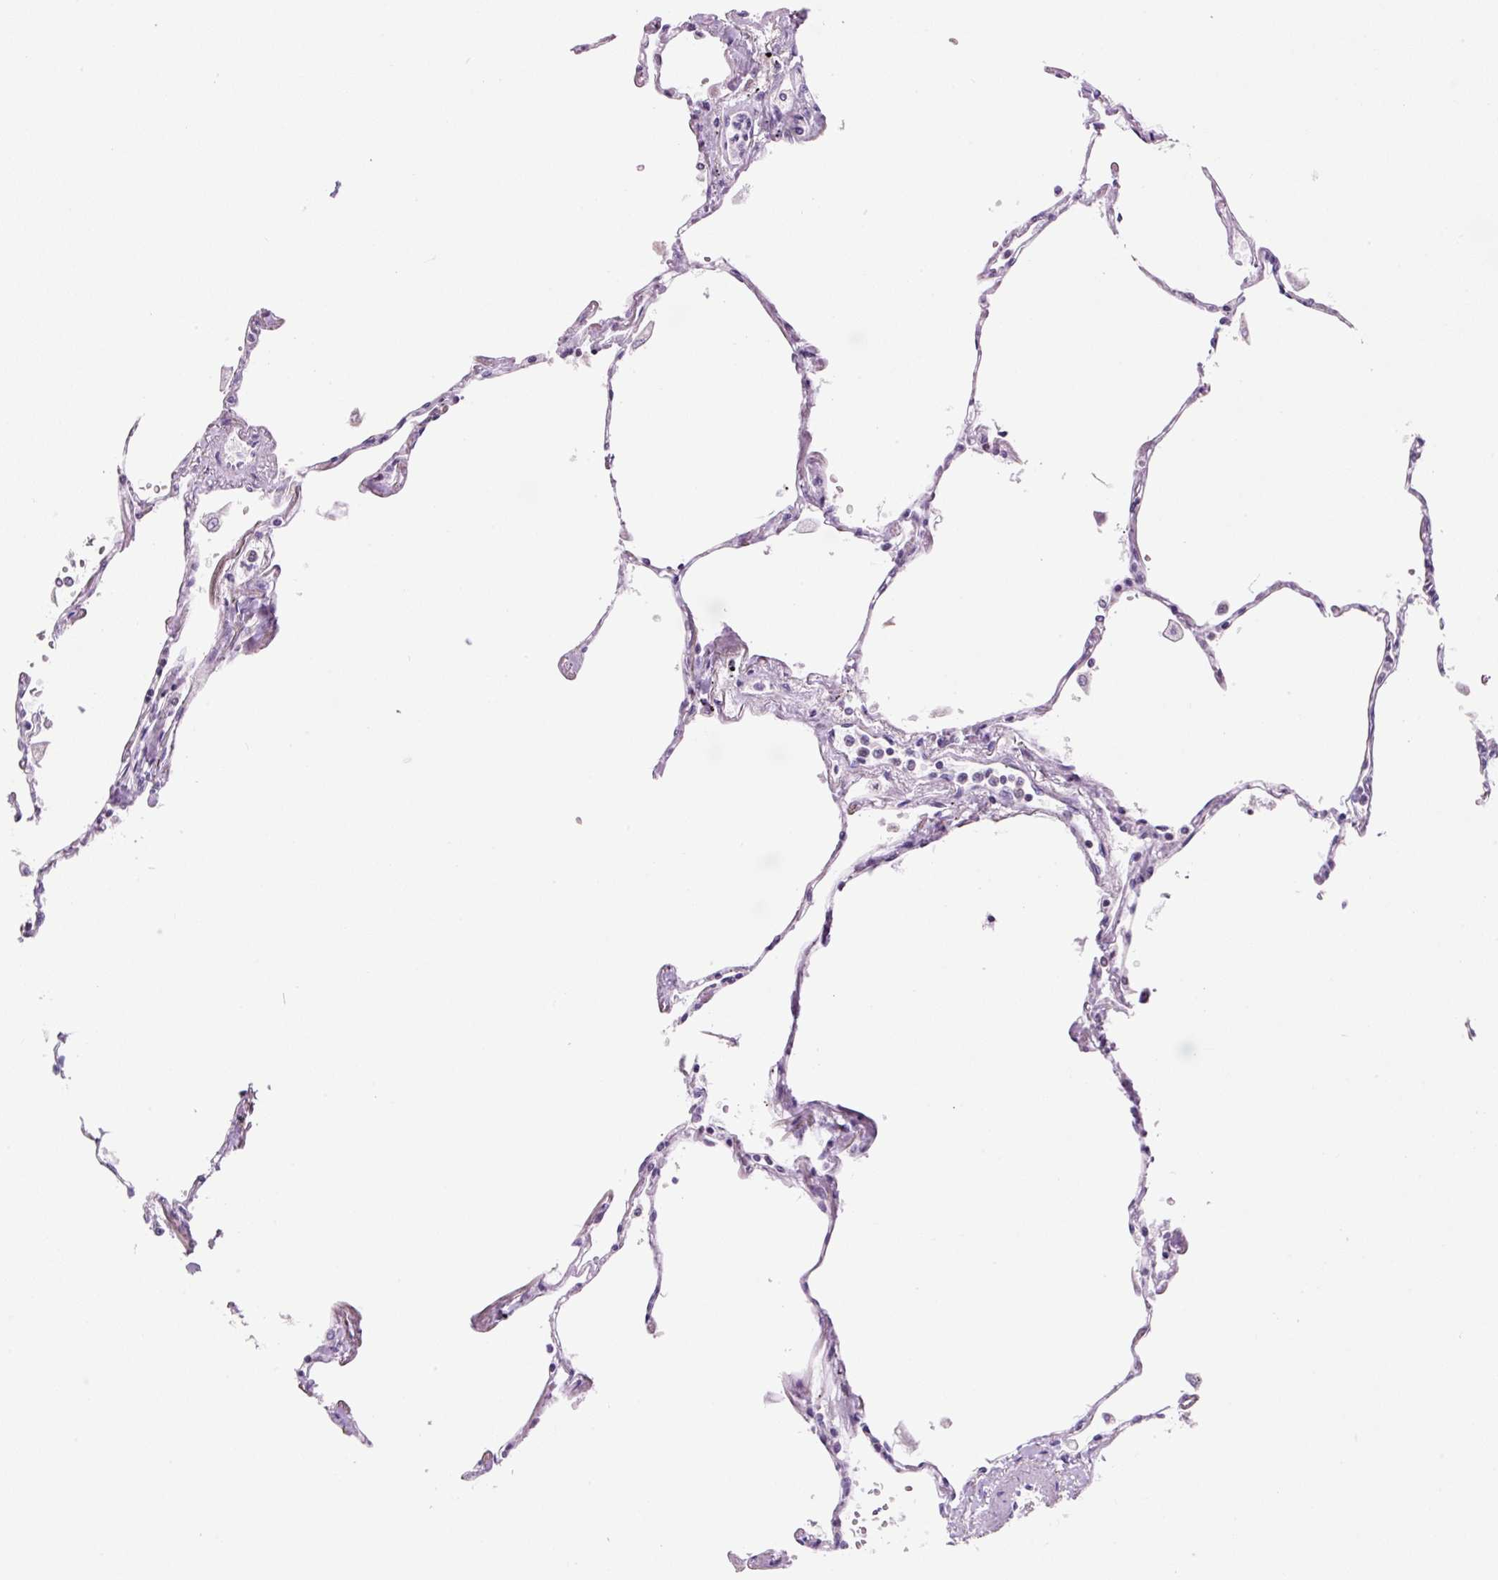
{"staining": {"intensity": "moderate", "quantity": "<25%", "location": "cytoplasmic/membranous"}, "tissue": "lung", "cell_type": "Alveolar cells", "image_type": "normal", "snomed": [{"axis": "morphology", "description": "Normal tissue, NOS"}, {"axis": "topography", "description": "Lung"}], "caption": "Alveolar cells exhibit low levels of moderate cytoplasmic/membranous staining in approximately <25% of cells in benign human lung. (DAB IHC, brown staining for protein, blue staining for nuclei).", "gene": "RPL41", "patient": {"sex": "female", "age": 67}}